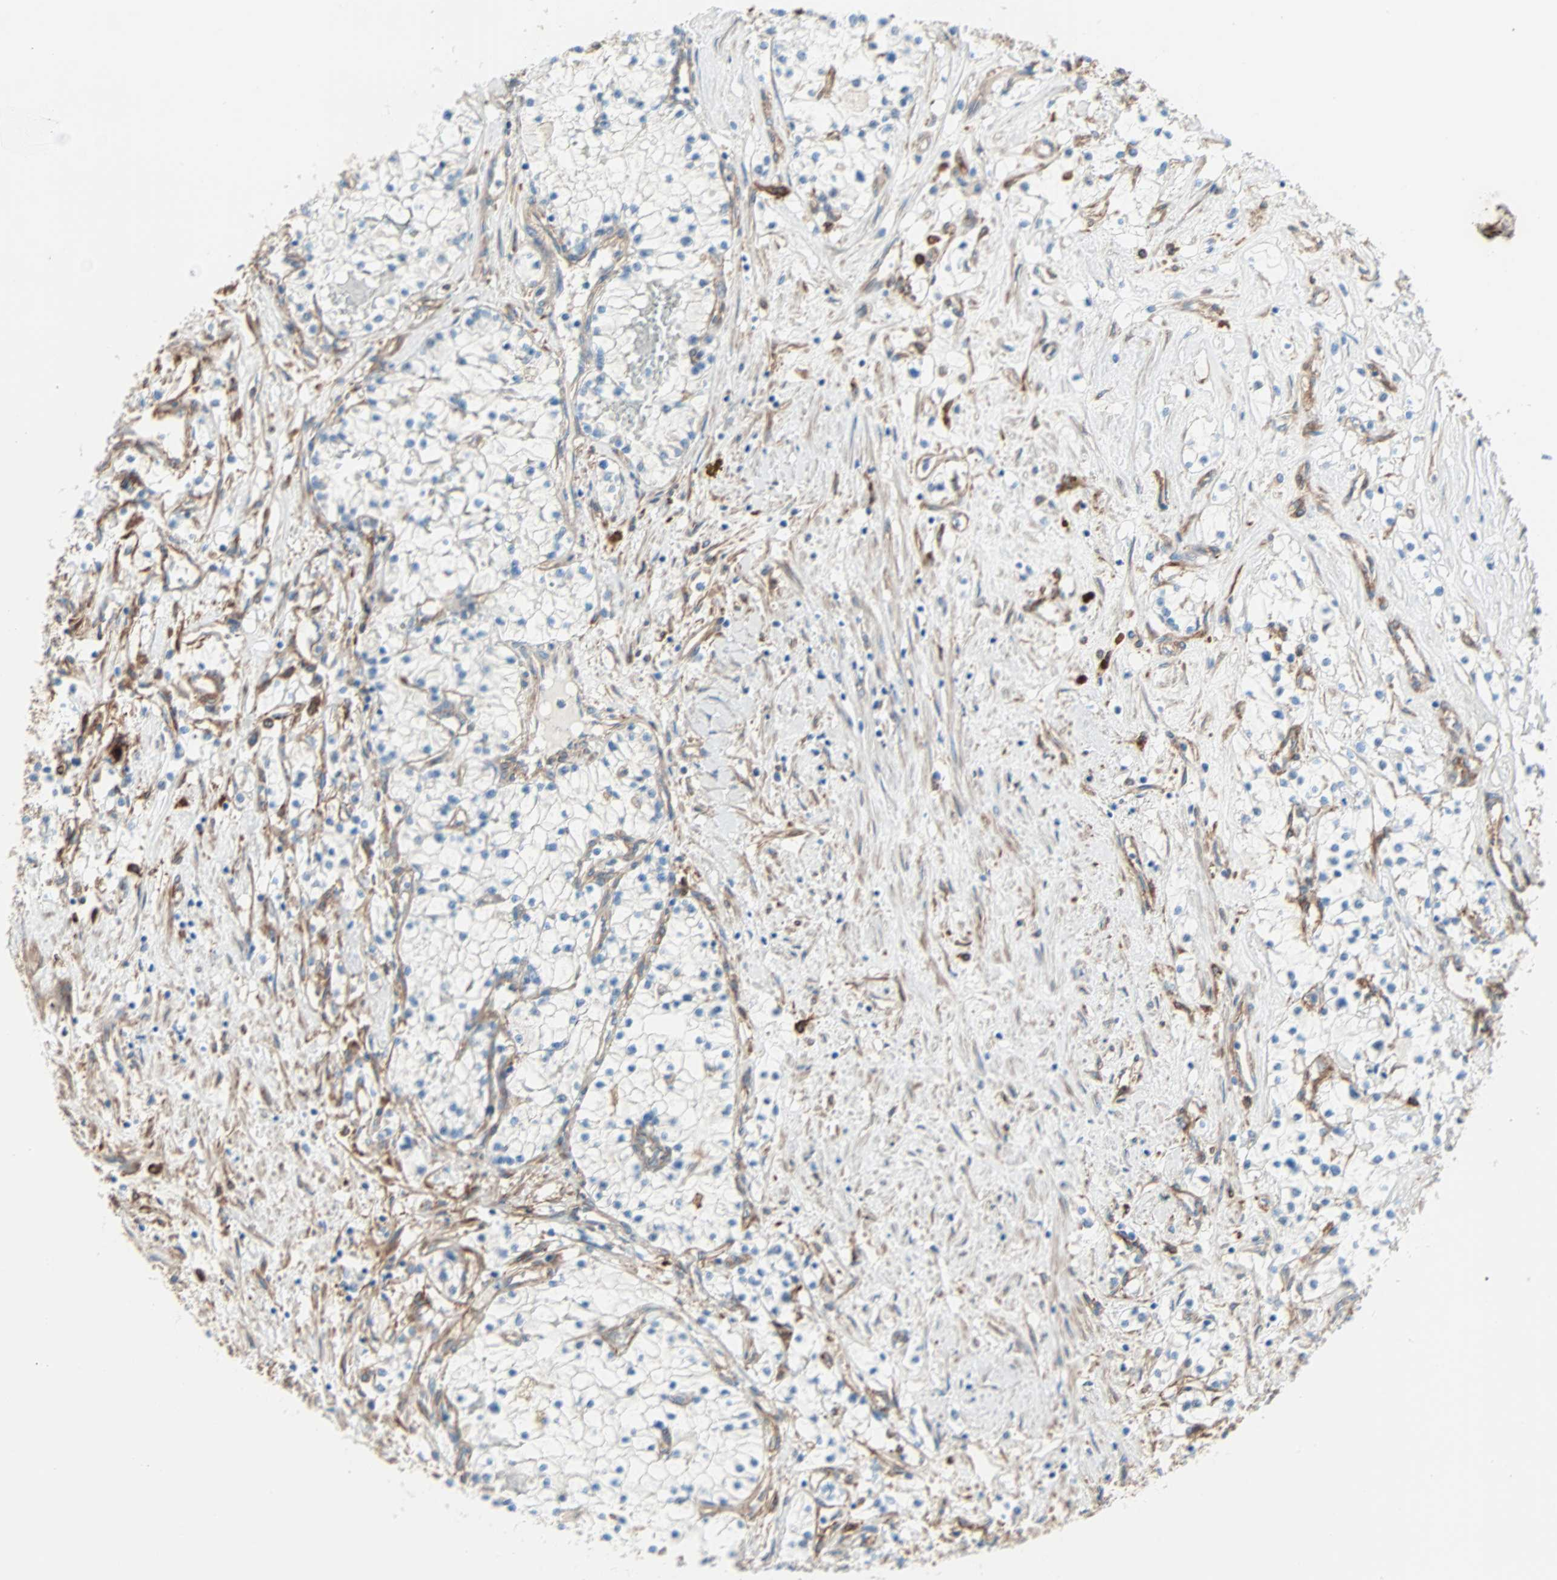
{"staining": {"intensity": "negative", "quantity": "none", "location": "none"}, "tissue": "renal cancer", "cell_type": "Tumor cells", "image_type": "cancer", "snomed": [{"axis": "morphology", "description": "Adenocarcinoma, NOS"}, {"axis": "topography", "description": "Kidney"}], "caption": "Renal cancer was stained to show a protein in brown. There is no significant positivity in tumor cells.", "gene": "EPB41L2", "patient": {"sex": "male", "age": 68}}